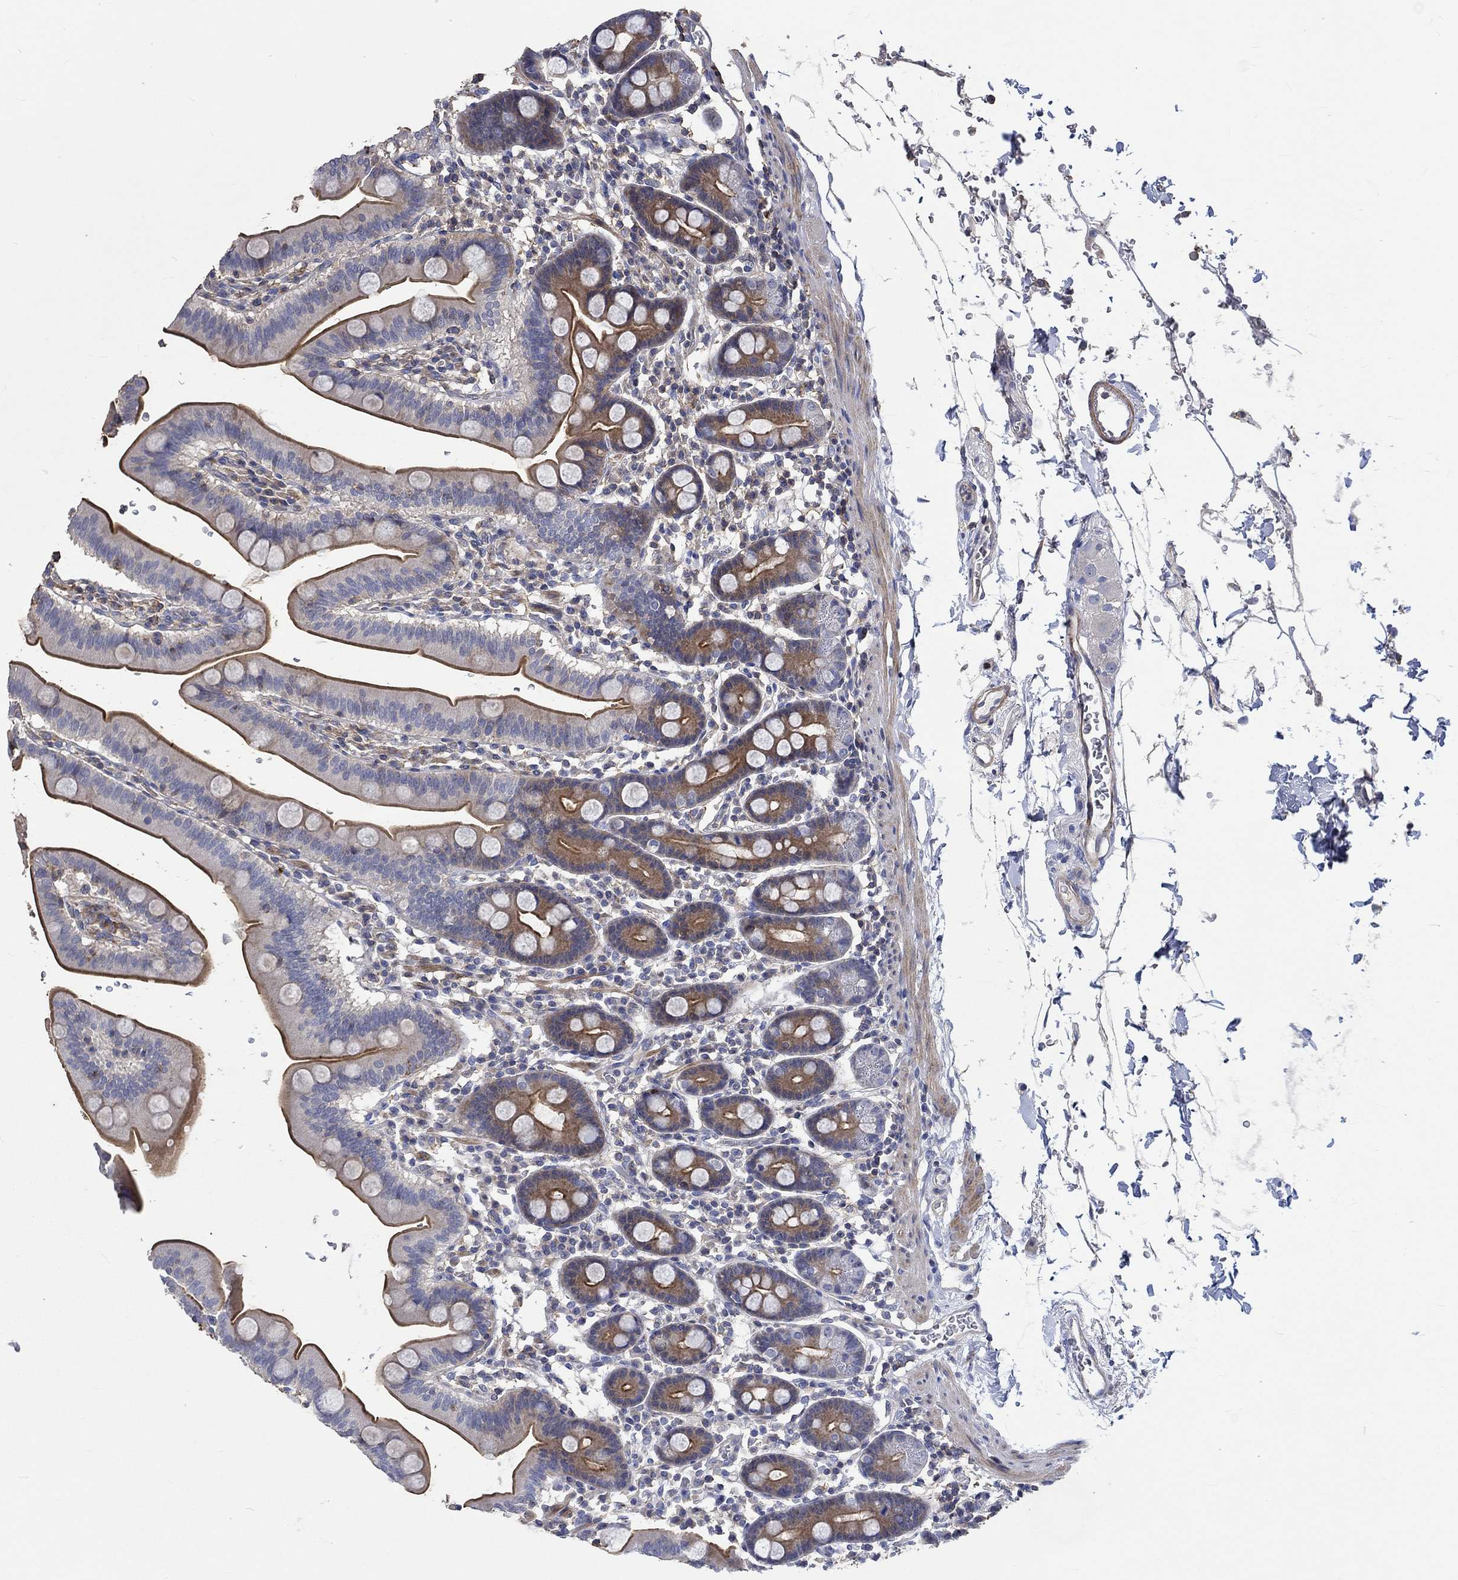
{"staining": {"intensity": "strong", "quantity": "25%-75%", "location": "cytoplasmic/membranous"}, "tissue": "duodenum", "cell_type": "Glandular cells", "image_type": "normal", "snomed": [{"axis": "morphology", "description": "Normal tissue, NOS"}, {"axis": "topography", "description": "Duodenum"}], "caption": "Glandular cells show high levels of strong cytoplasmic/membranous positivity in approximately 25%-75% of cells in normal human duodenum. The protein is stained brown, and the nuclei are stained in blue (DAB (3,3'-diaminobenzidine) IHC with brightfield microscopy, high magnification).", "gene": "TNFAIP8L3", "patient": {"sex": "male", "age": 59}}